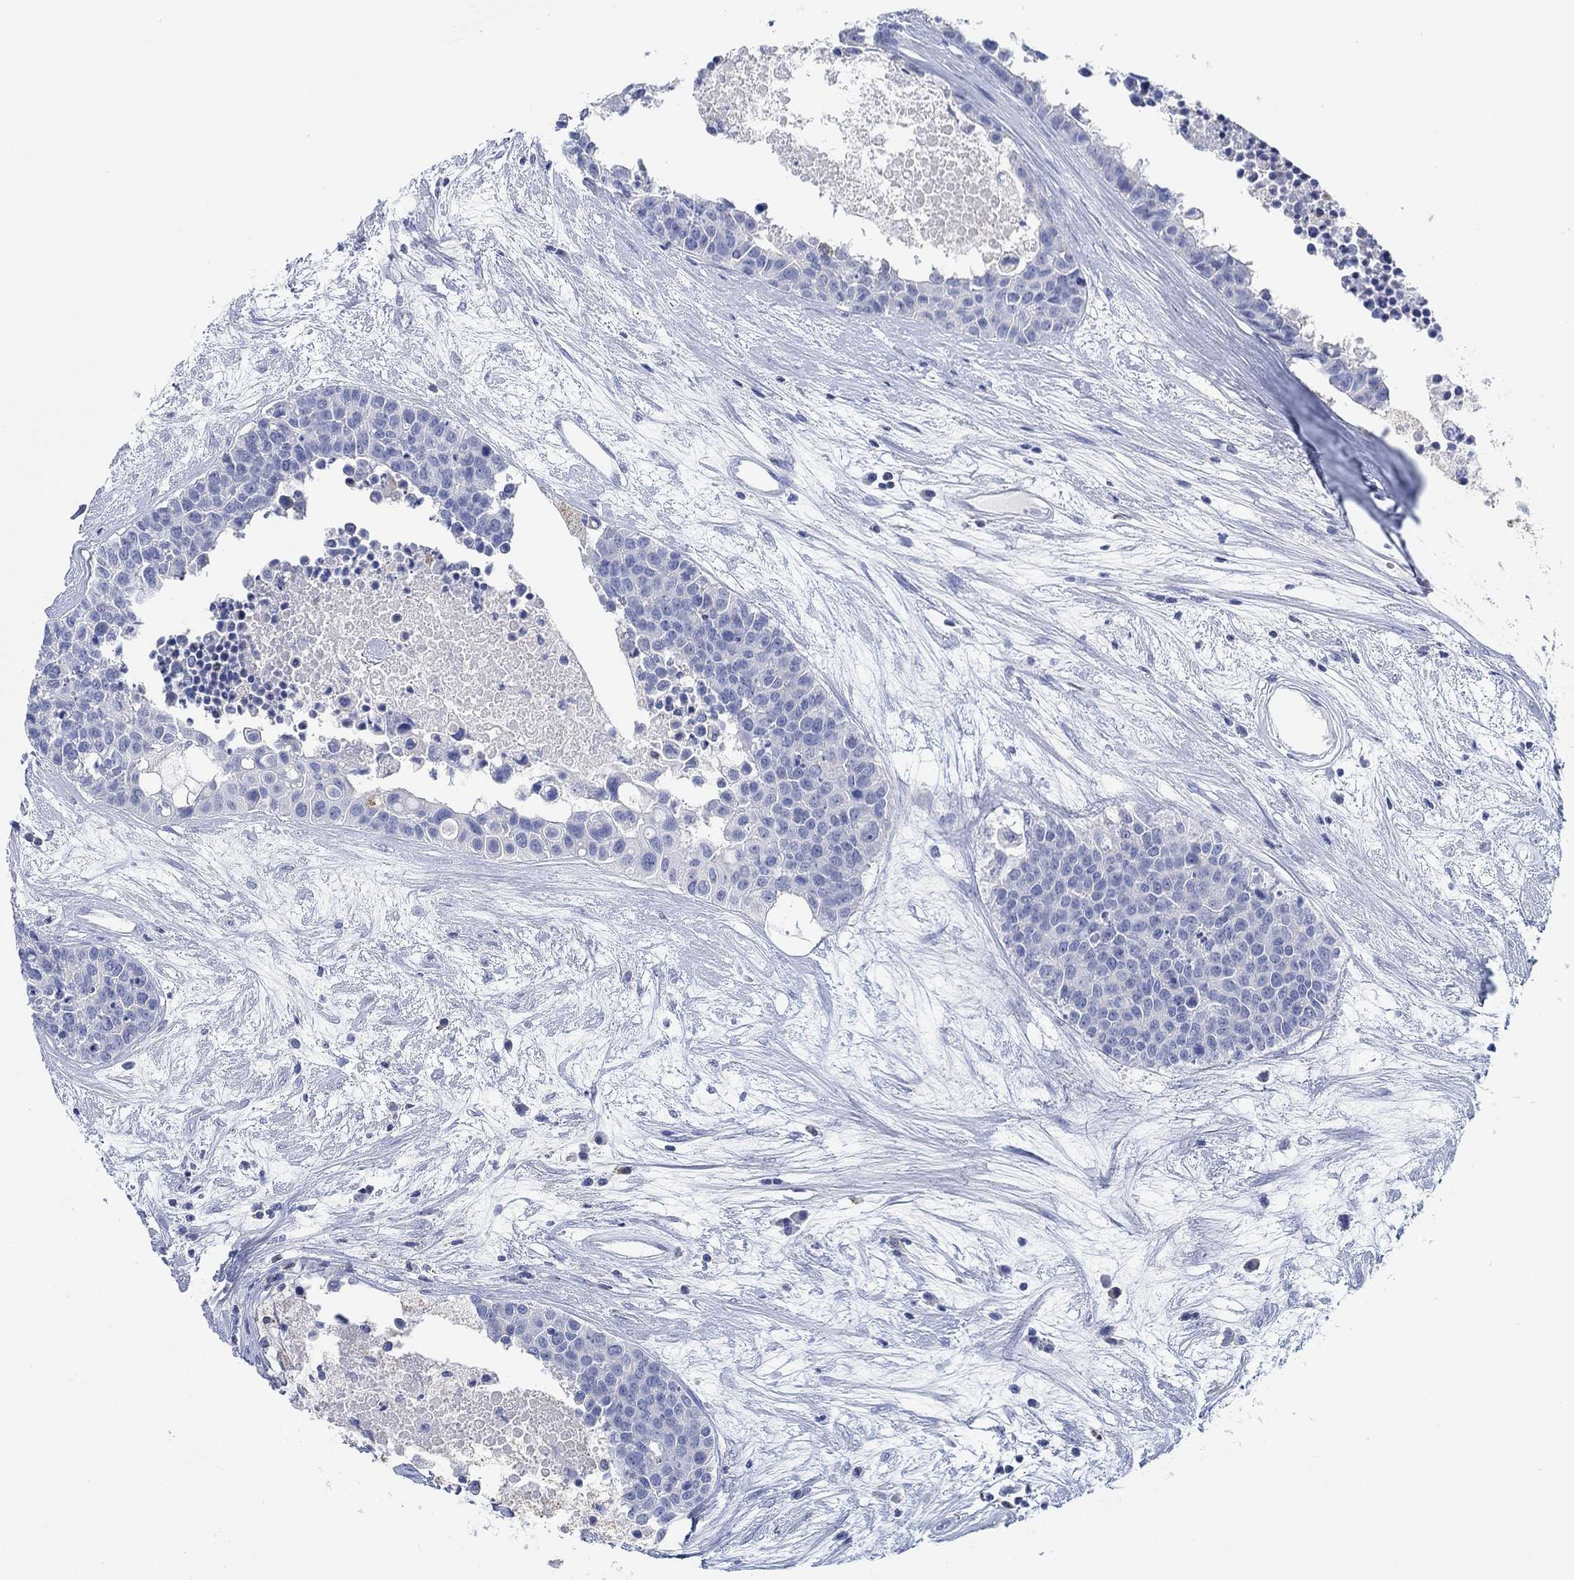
{"staining": {"intensity": "negative", "quantity": "none", "location": "none"}, "tissue": "carcinoid", "cell_type": "Tumor cells", "image_type": "cancer", "snomed": [{"axis": "morphology", "description": "Carcinoid, malignant, NOS"}, {"axis": "topography", "description": "Colon"}], "caption": "DAB (3,3'-diaminobenzidine) immunohistochemical staining of human carcinoid (malignant) demonstrates no significant staining in tumor cells.", "gene": "PPP1R17", "patient": {"sex": "male", "age": 81}}